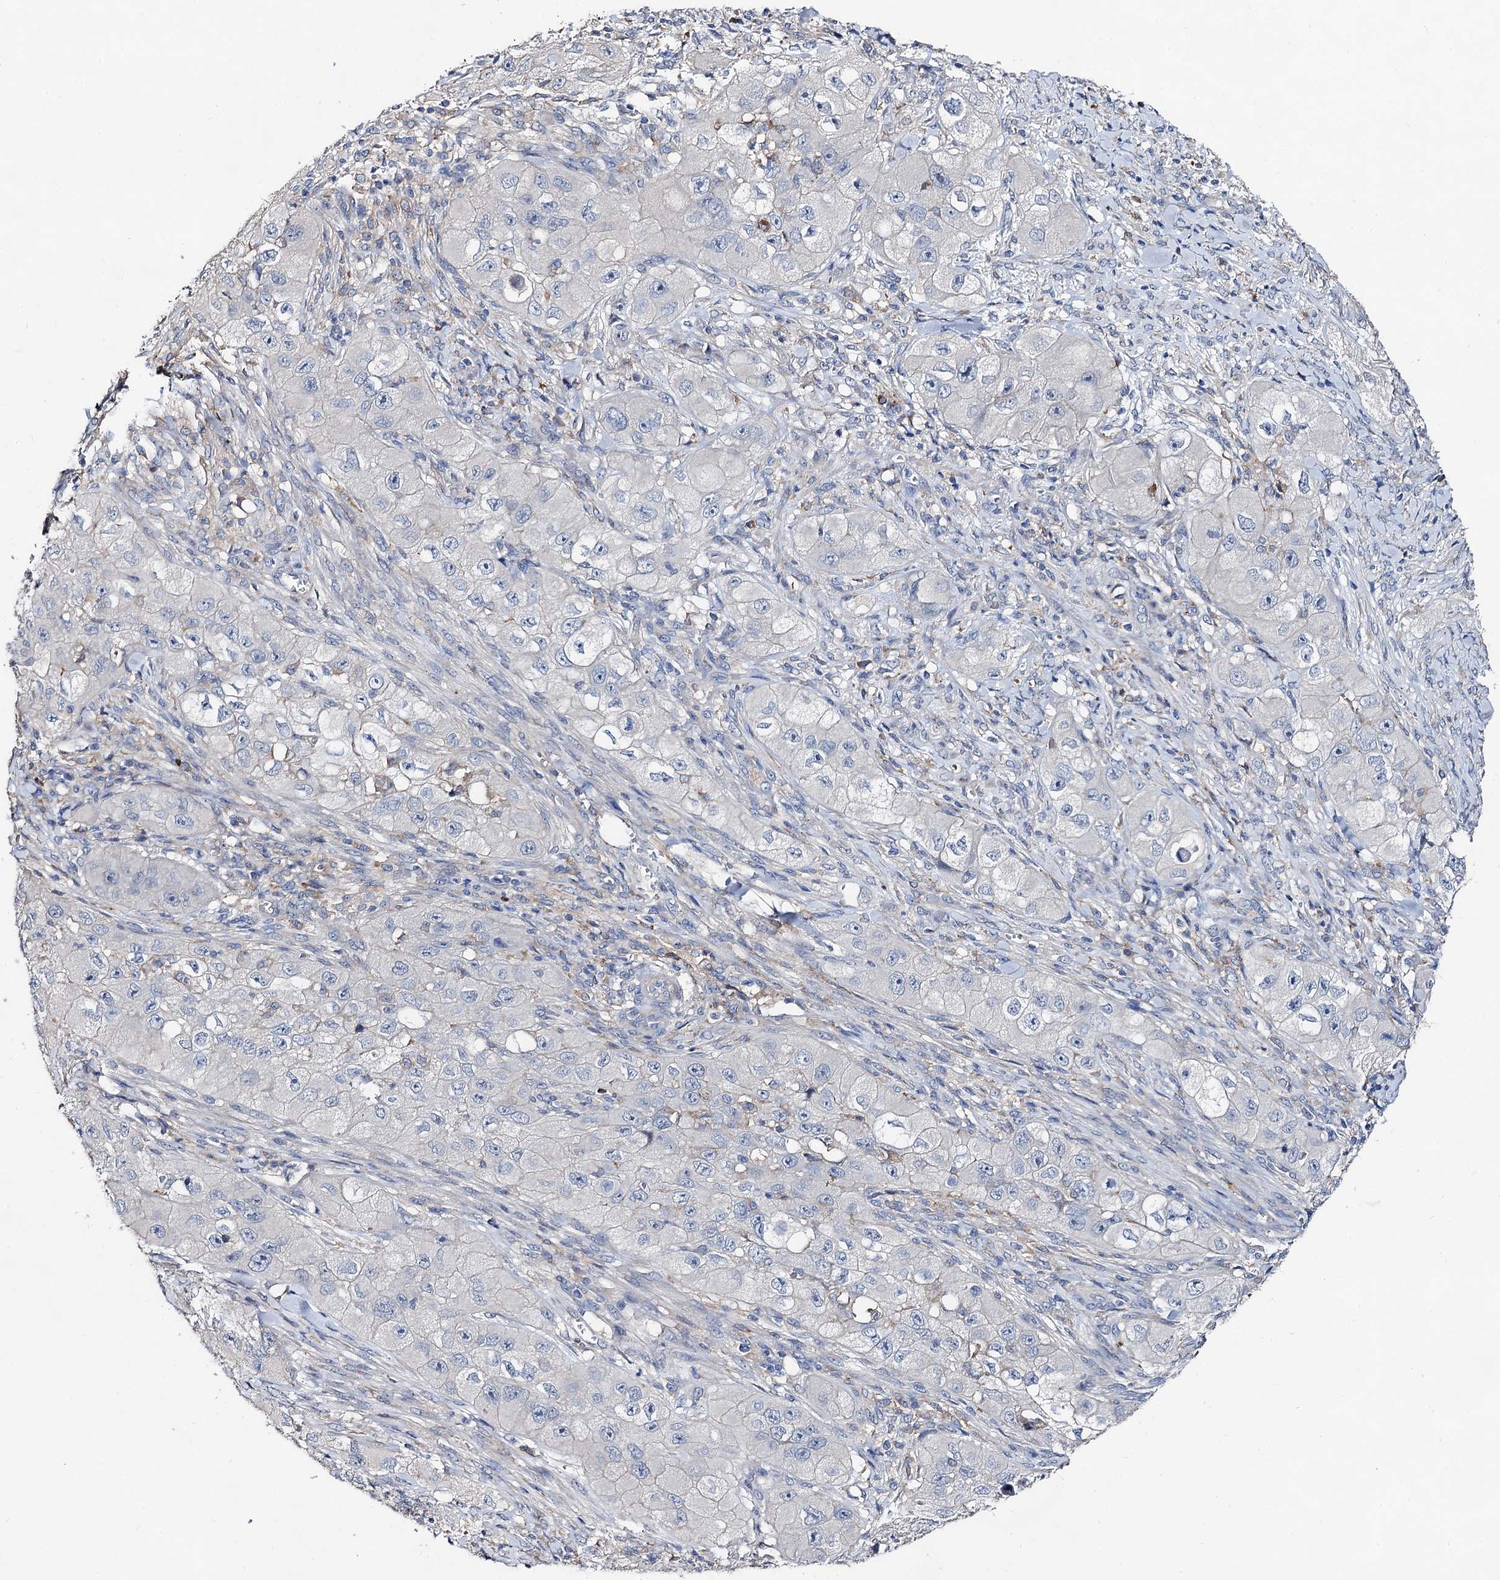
{"staining": {"intensity": "negative", "quantity": "none", "location": "none"}, "tissue": "skin cancer", "cell_type": "Tumor cells", "image_type": "cancer", "snomed": [{"axis": "morphology", "description": "Squamous cell carcinoma, NOS"}, {"axis": "topography", "description": "Skin"}, {"axis": "topography", "description": "Subcutis"}], "caption": "The photomicrograph exhibits no staining of tumor cells in skin cancer.", "gene": "HVCN1", "patient": {"sex": "male", "age": 73}}